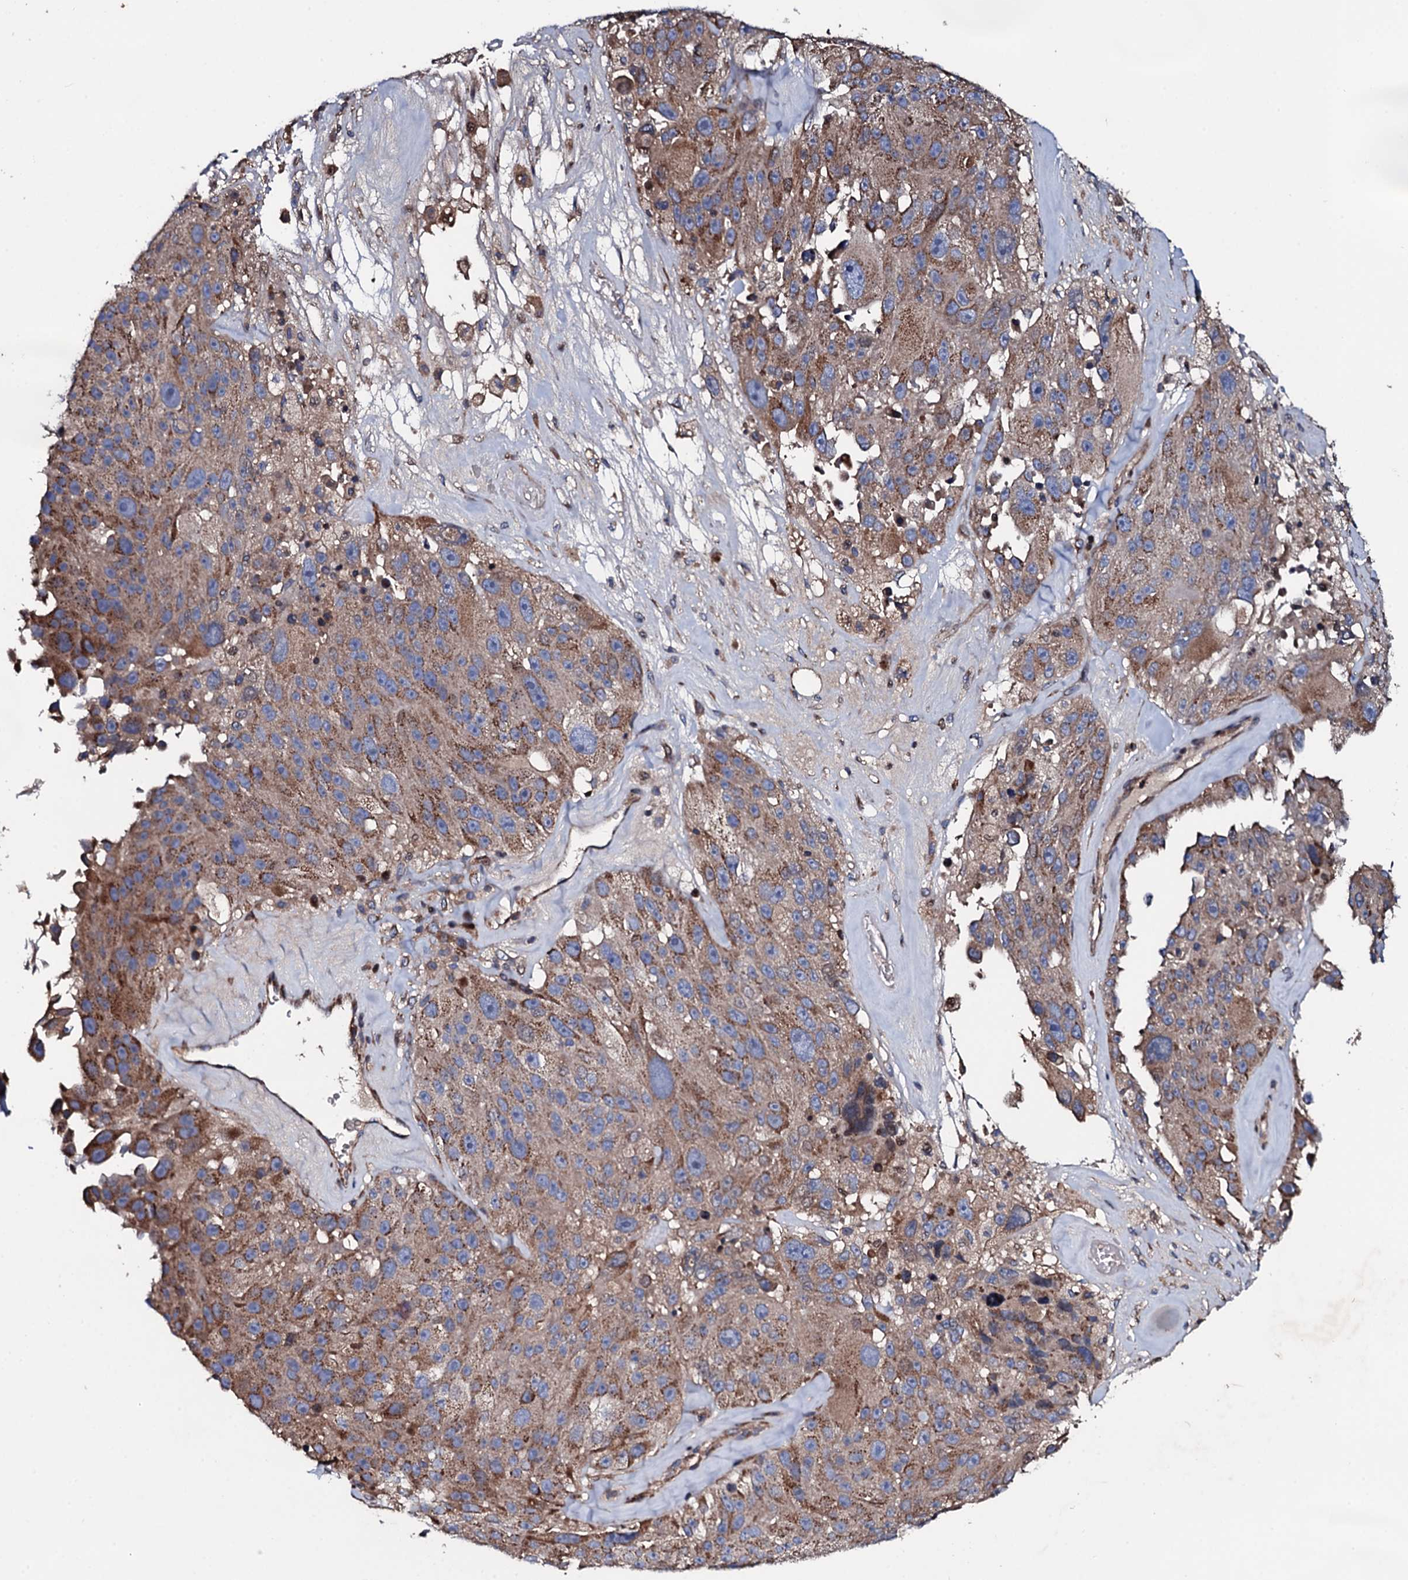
{"staining": {"intensity": "moderate", "quantity": ">75%", "location": "cytoplasmic/membranous"}, "tissue": "melanoma", "cell_type": "Tumor cells", "image_type": "cancer", "snomed": [{"axis": "morphology", "description": "Malignant melanoma, Metastatic site"}, {"axis": "topography", "description": "Lymph node"}], "caption": "Moderate cytoplasmic/membranous positivity for a protein is identified in about >75% of tumor cells of melanoma using immunohistochemistry (IHC).", "gene": "PLET1", "patient": {"sex": "male", "age": 62}}